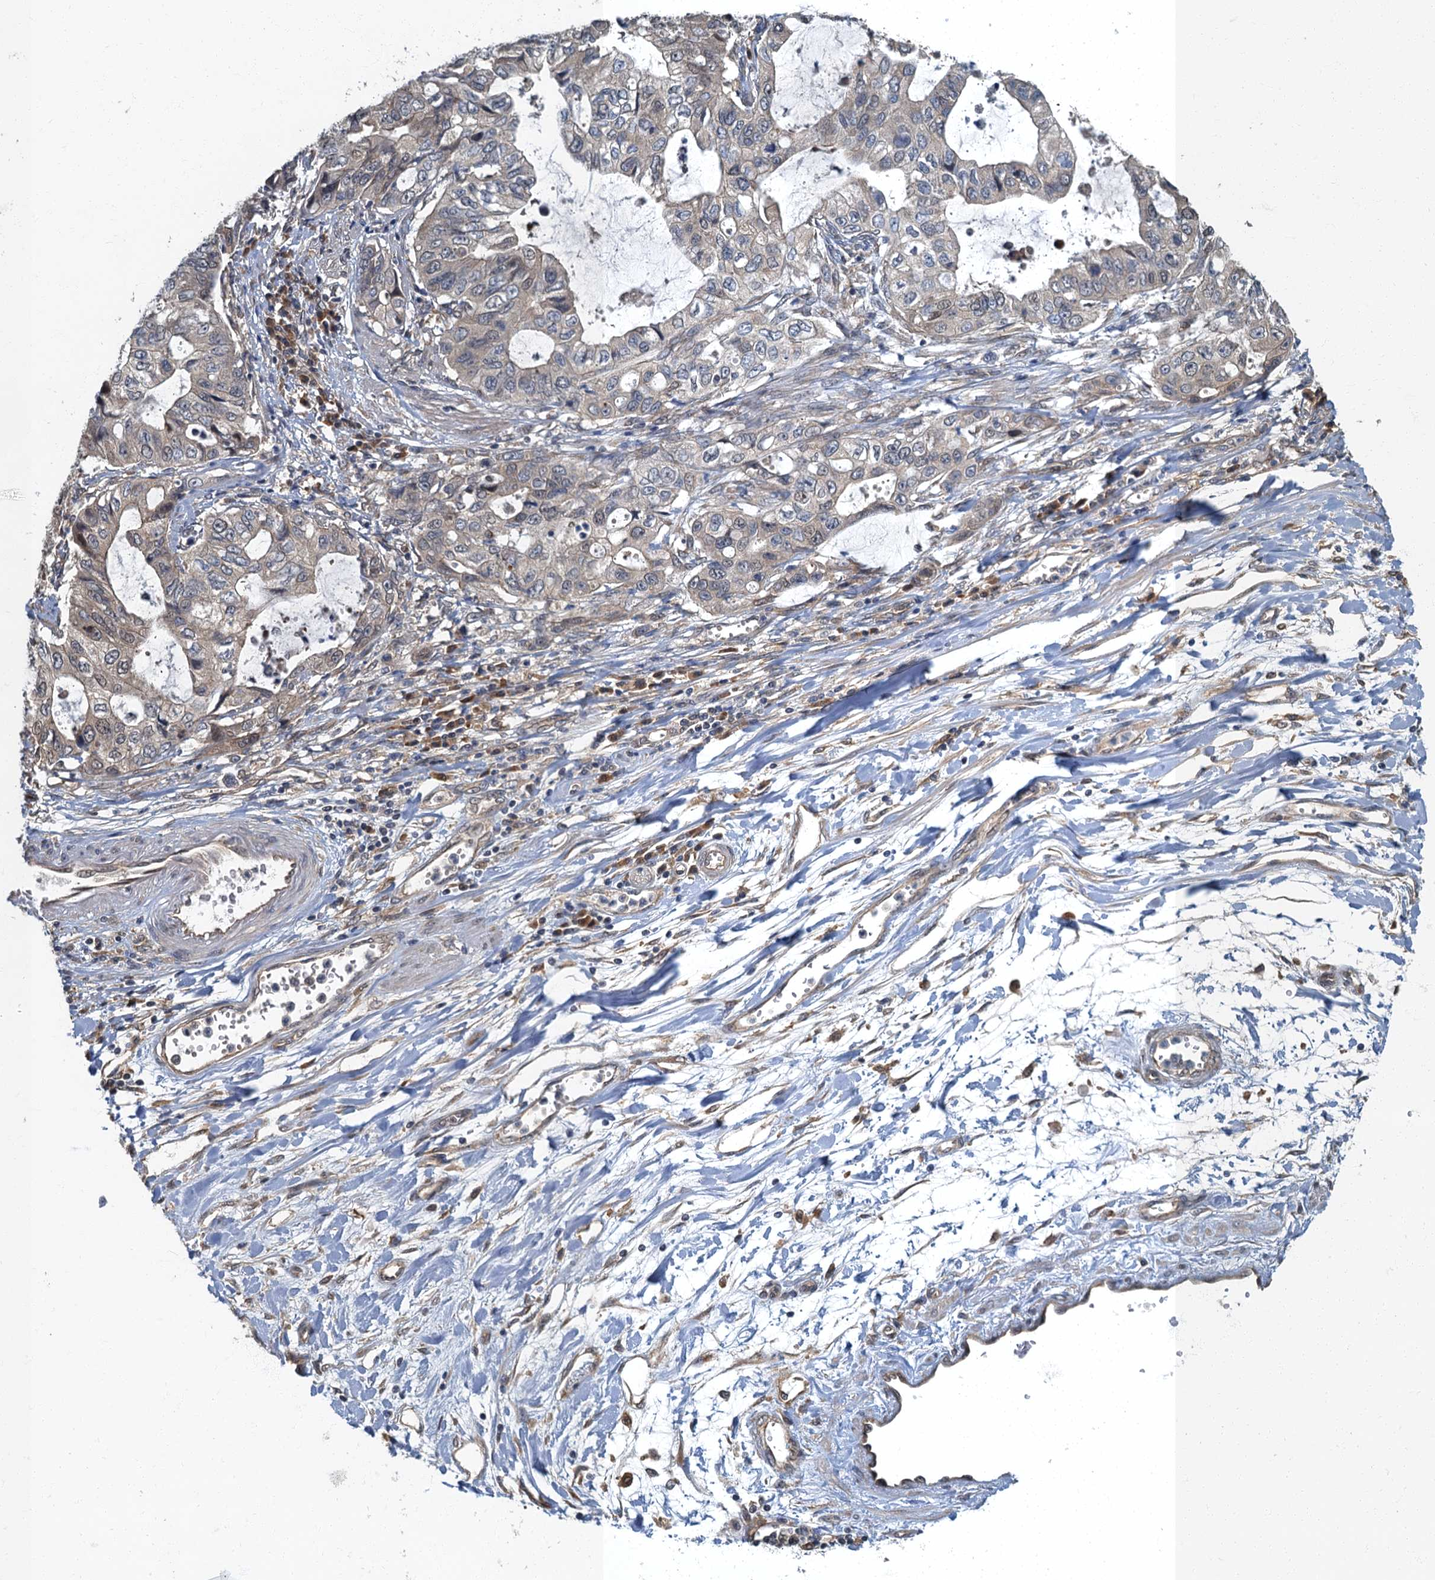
{"staining": {"intensity": "weak", "quantity": "<25%", "location": "cytoplasmic/membranous"}, "tissue": "stomach cancer", "cell_type": "Tumor cells", "image_type": "cancer", "snomed": [{"axis": "morphology", "description": "Adenocarcinoma, NOS"}, {"axis": "topography", "description": "Stomach, upper"}], "caption": "The IHC histopathology image has no significant positivity in tumor cells of stomach cancer tissue.", "gene": "TBCK", "patient": {"sex": "female", "age": 52}}